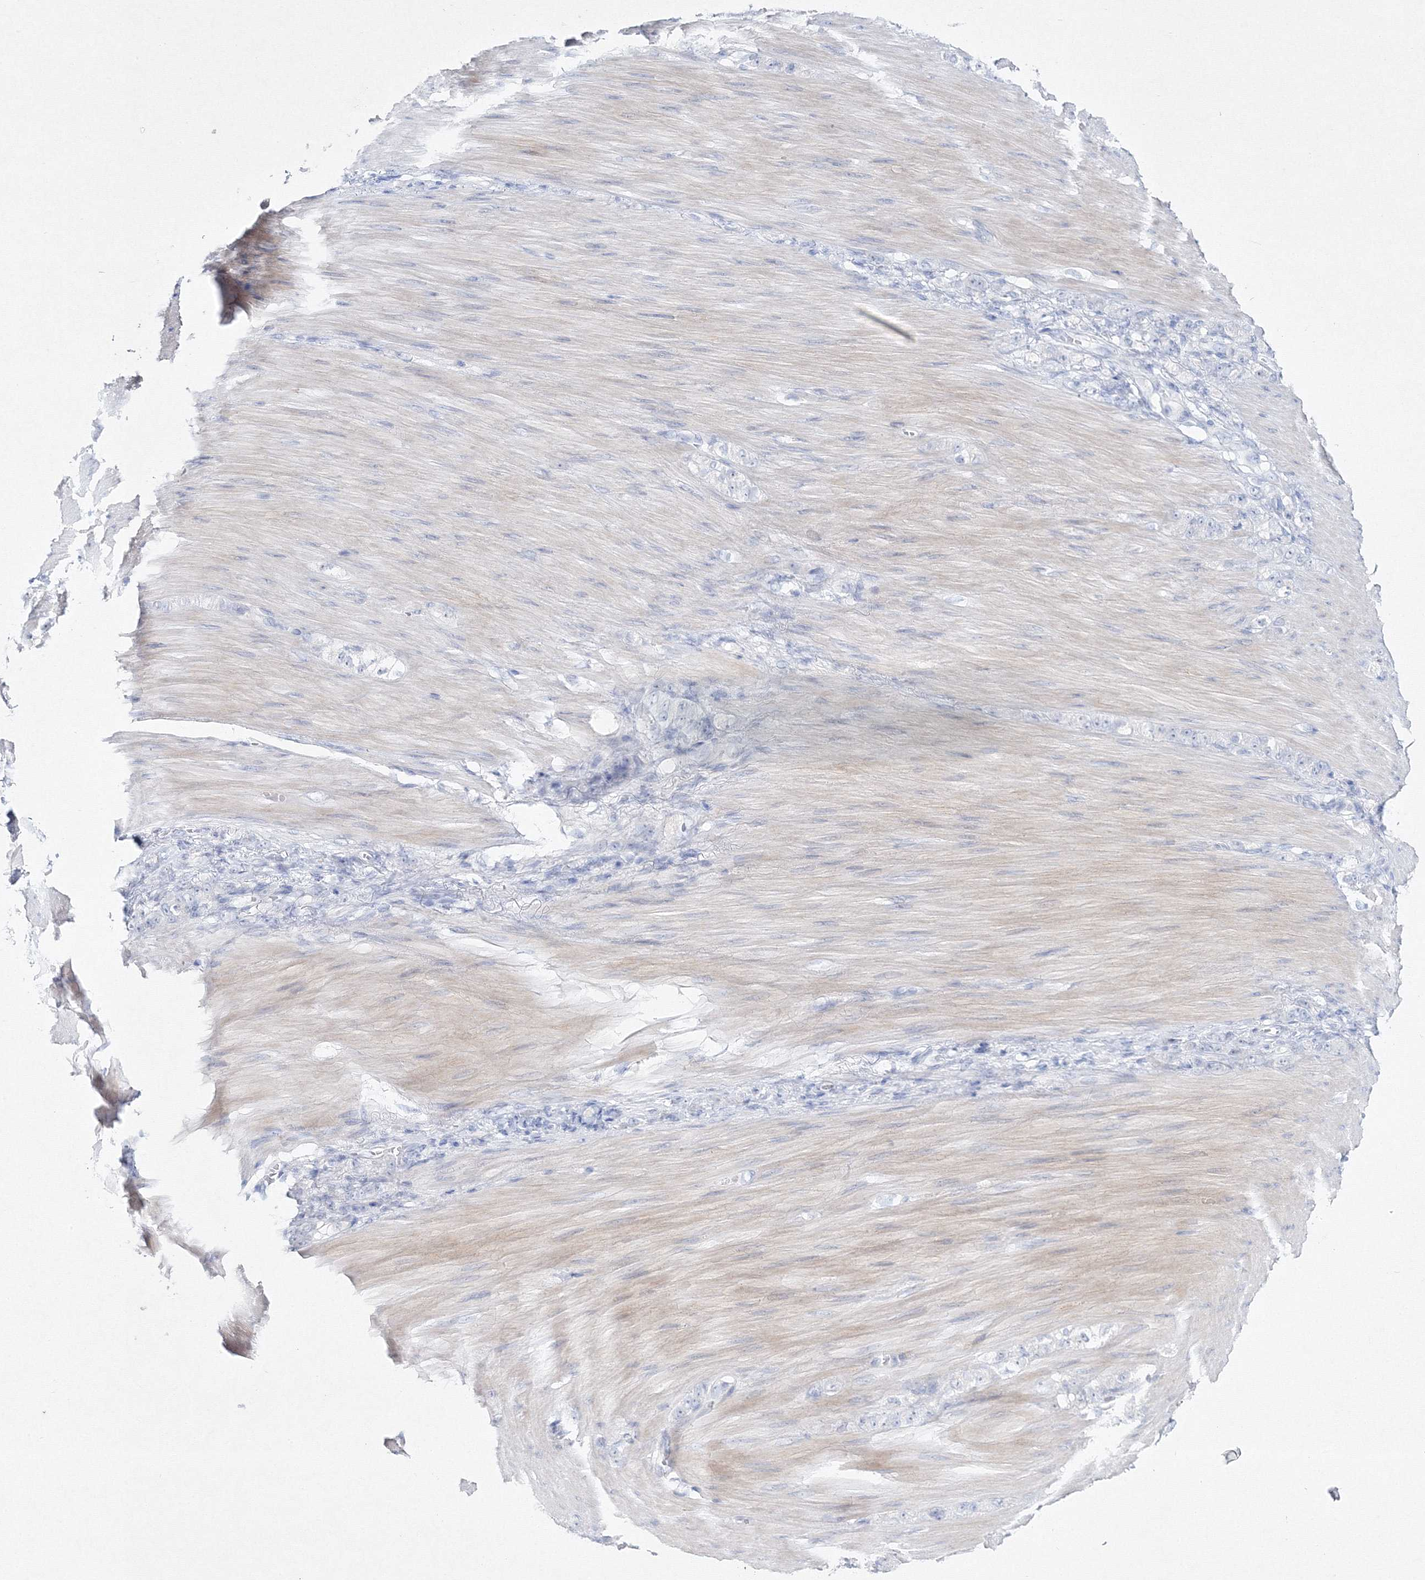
{"staining": {"intensity": "negative", "quantity": "none", "location": "none"}, "tissue": "stomach cancer", "cell_type": "Tumor cells", "image_type": "cancer", "snomed": [{"axis": "morphology", "description": "Normal tissue, NOS"}, {"axis": "morphology", "description": "Adenocarcinoma, NOS"}, {"axis": "topography", "description": "Stomach"}], "caption": "Tumor cells show no significant expression in stomach cancer (adenocarcinoma).", "gene": "NEU4", "patient": {"sex": "male", "age": 82}}